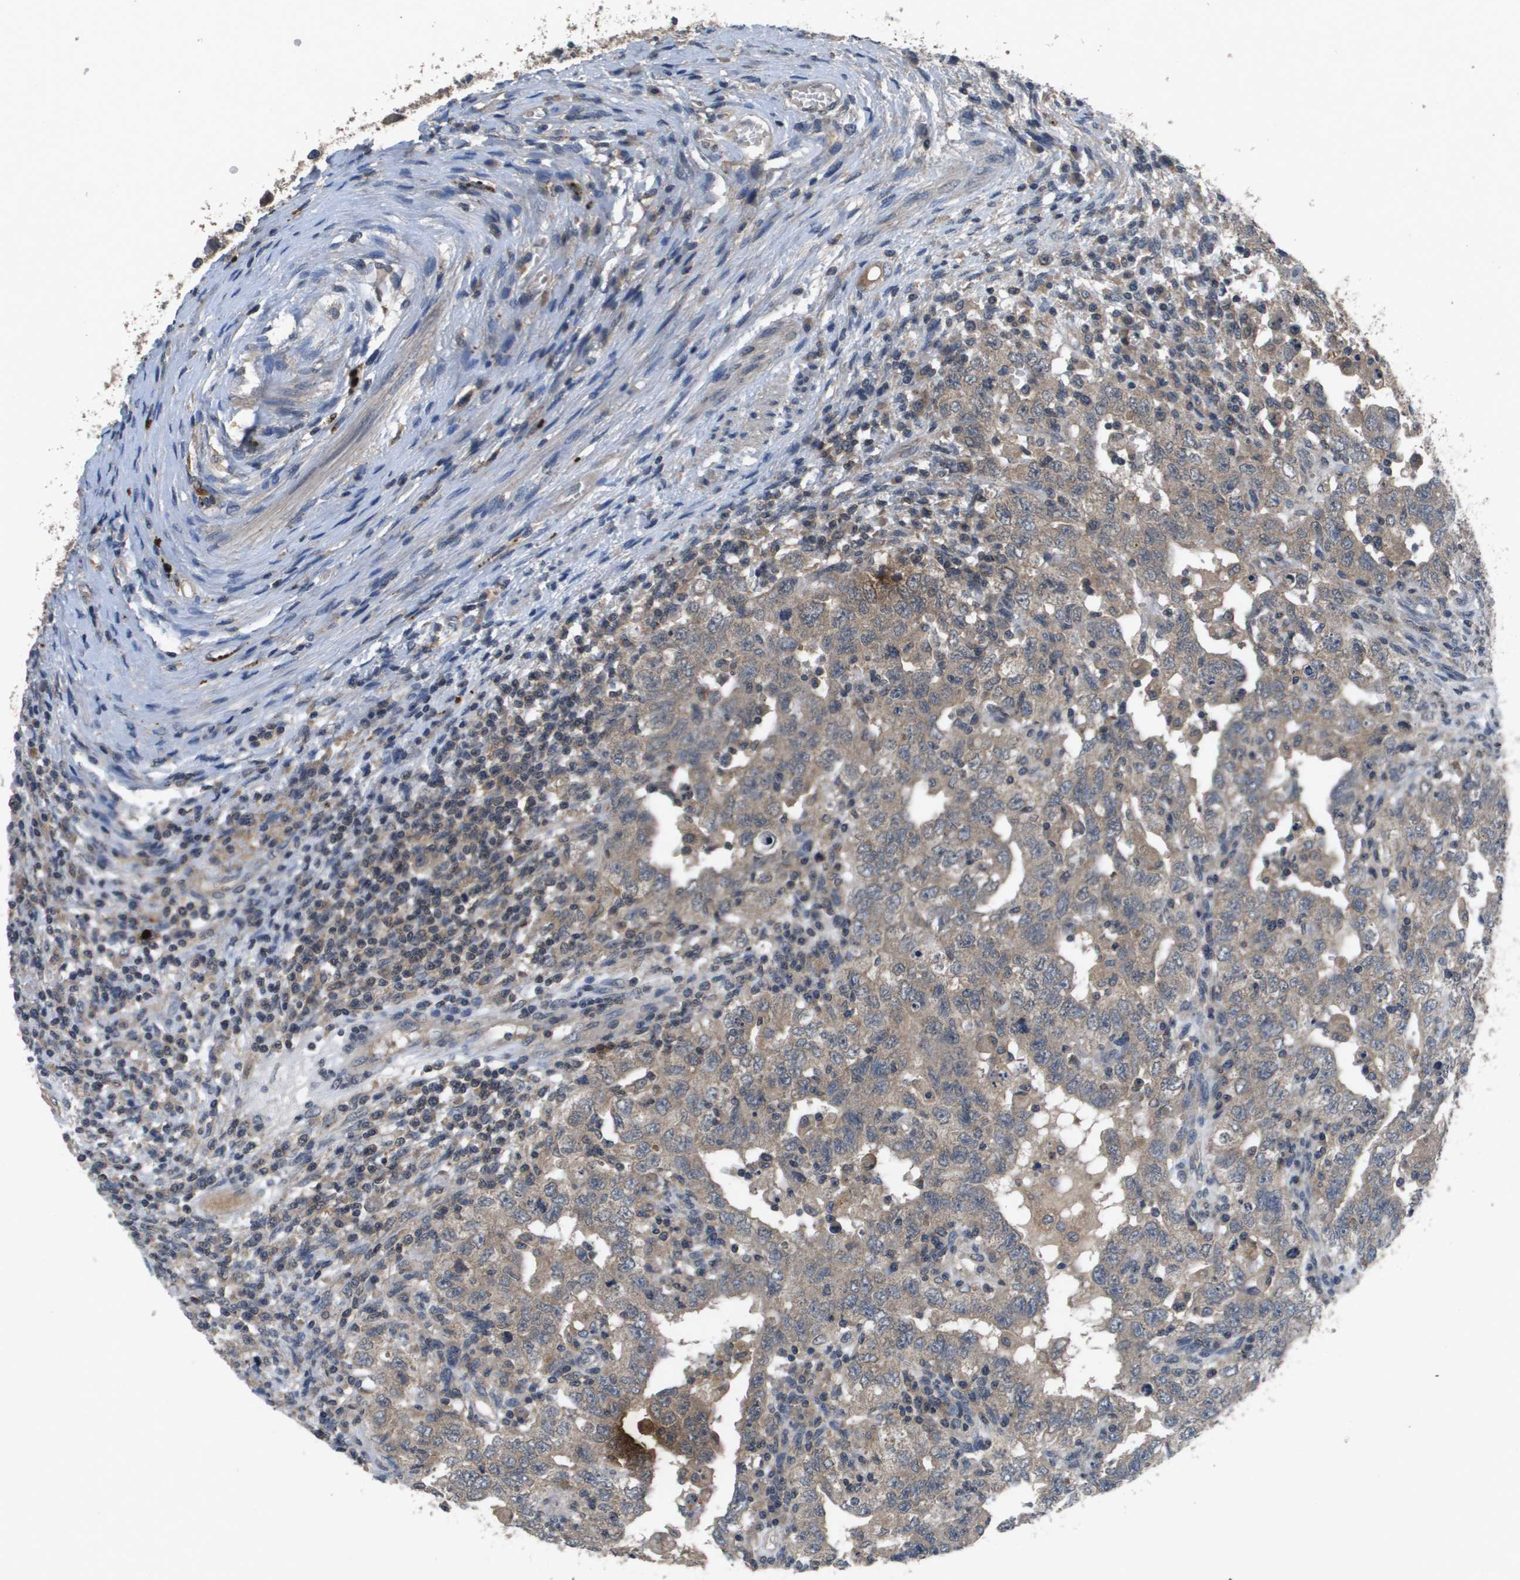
{"staining": {"intensity": "weak", "quantity": "25%-75%", "location": "cytoplasmic/membranous"}, "tissue": "testis cancer", "cell_type": "Tumor cells", "image_type": "cancer", "snomed": [{"axis": "morphology", "description": "Carcinoma, Embryonal, NOS"}, {"axis": "topography", "description": "Testis"}], "caption": "Brown immunohistochemical staining in testis cancer (embryonal carcinoma) displays weak cytoplasmic/membranous positivity in about 25%-75% of tumor cells. (DAB = brown stain, brightfield microscopy at high magnification).", "gene": "PROC", "patient": {"sex": "male", "age": 26}}